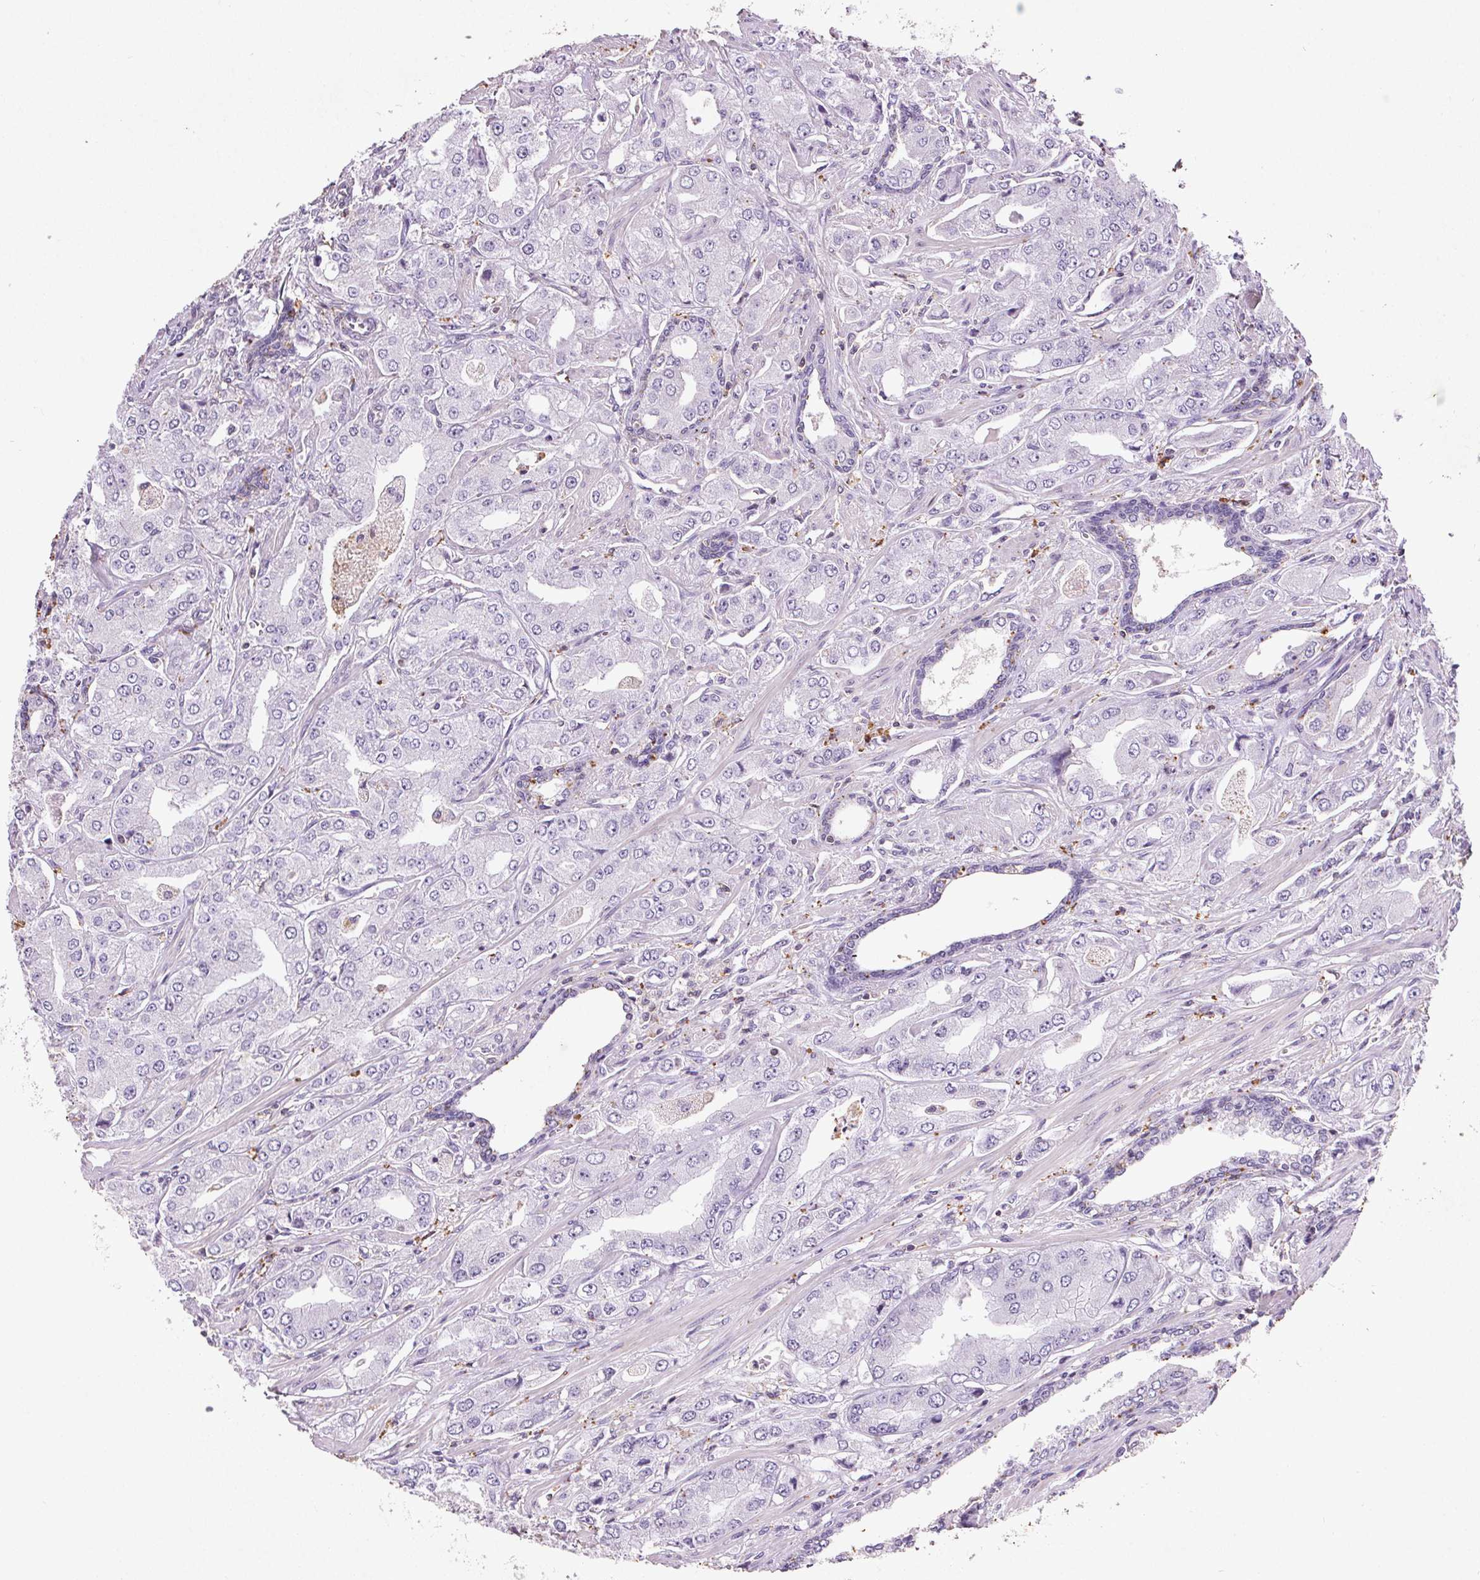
{"staining": {"intensity": "negative", "quantity": "none", "location": "none"}, "tissue": "prostate cancer", "cell_type": "Tumor cells", "image_type": "cancer", "snomed": [{"axis": "morphology", "description": "Adenocarcinoma, Low grade"}, {"axis": "topography", "description": "Prostate"}], "caption": "High magnification brightfield microscopy of prostate cancer stained with DAB (brown) and counterstained with hematoxylin (blue): tumor cells show no significant expression.", "gene": "C19orf84", "patient": {"sex": "male", "age": 60}}